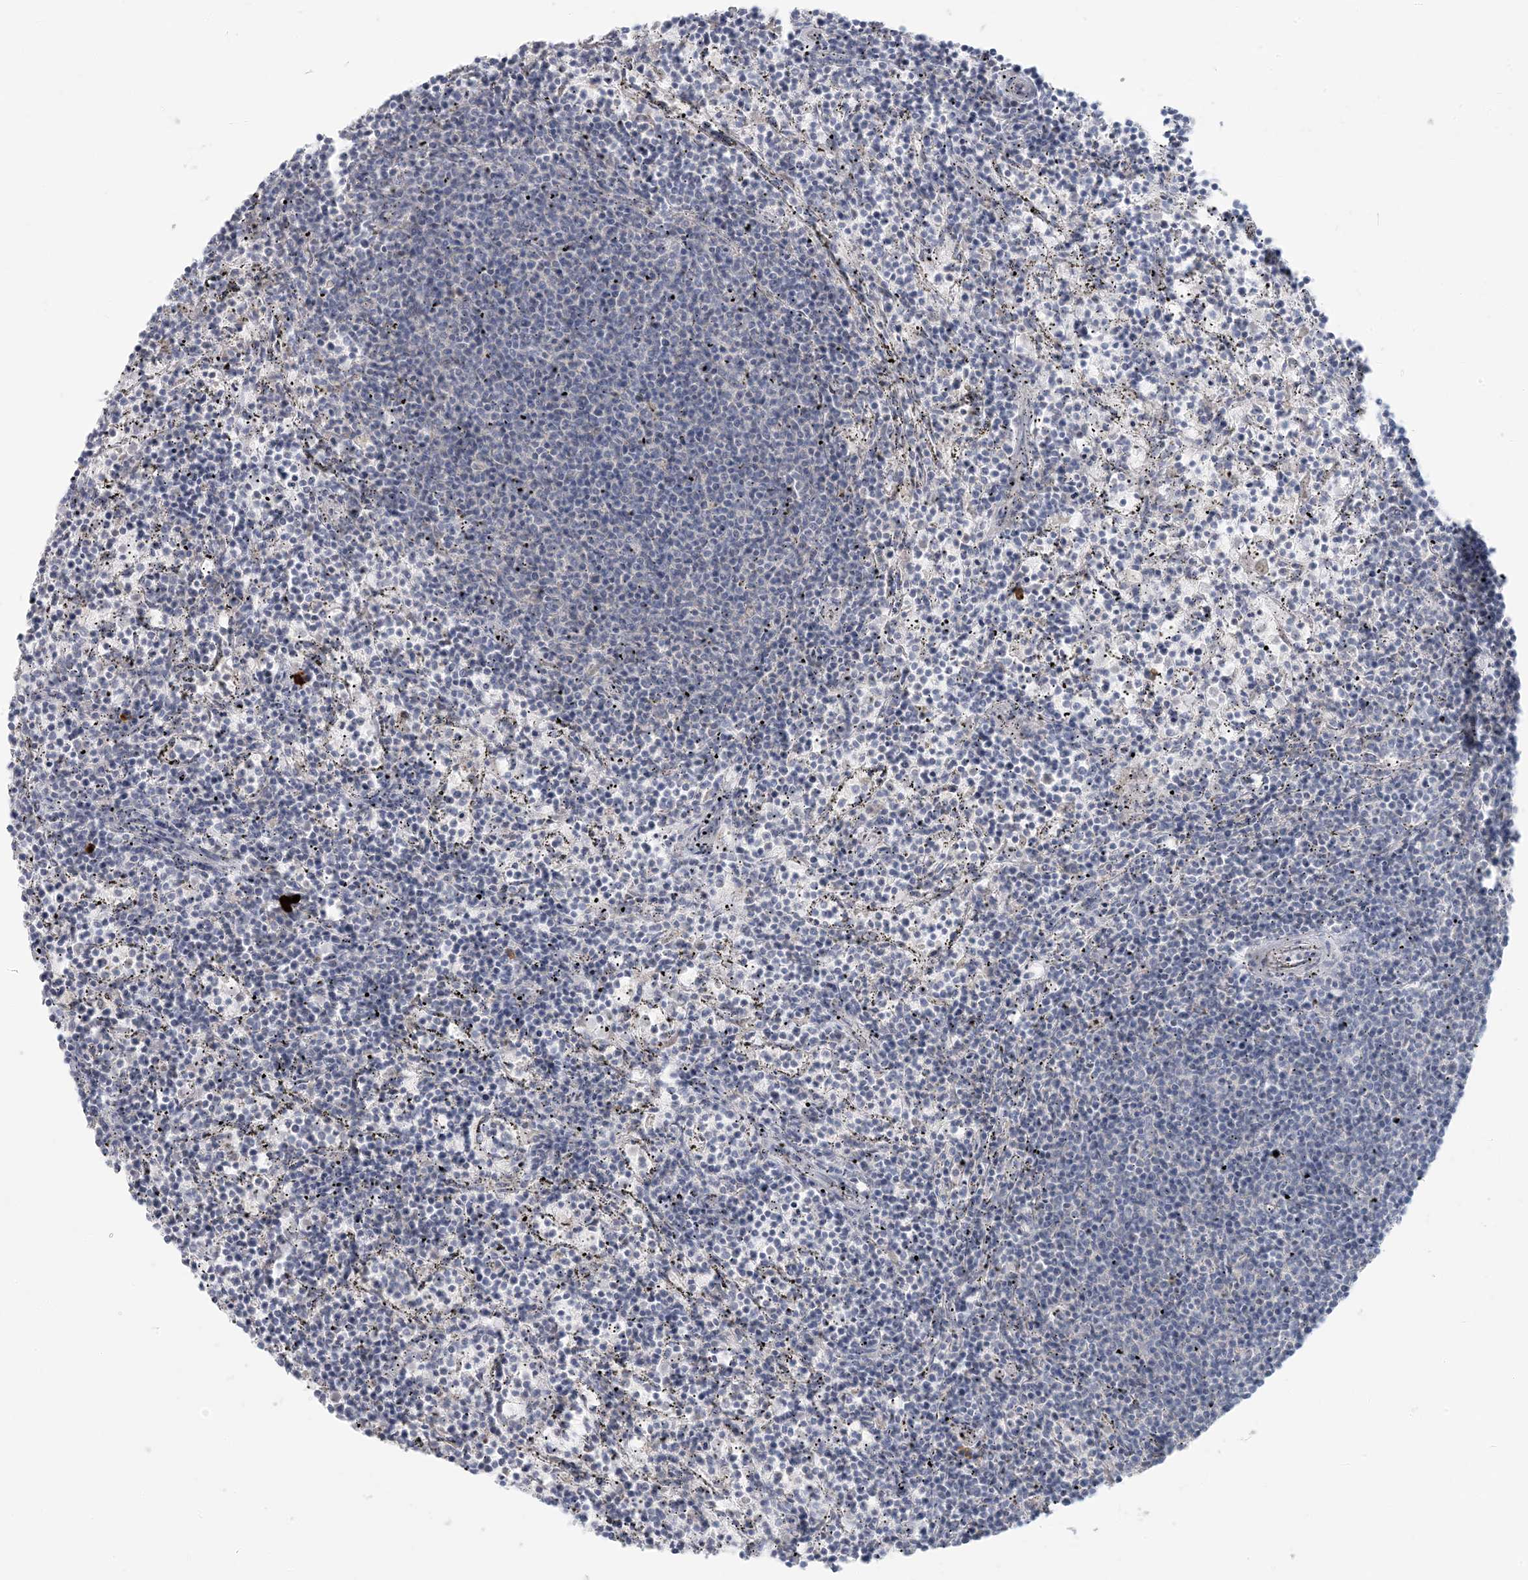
{"staining": {"intensity": "negative", "quantity": "none", "location": "none"}, "tissue": "lymphoma", "cell_type": "Tumor cells", "image_type": "cancer", "snomed": [{"axis": "morphology", "description": "Malignant lymphoma, non-Hodgkin's type, Low grade"}, {"axis": "topography", "description": "Spleen"}], "caption": "Tumor cells are negative for protein expression in human lymphoma. (DAB (3,3'-diaminobenzidine) immunohistochemistry (IHC) visualized using brightfield microscopy, high magnification).", "gene": "SCML1", "patient": {"sex": "female", "age": 50}}